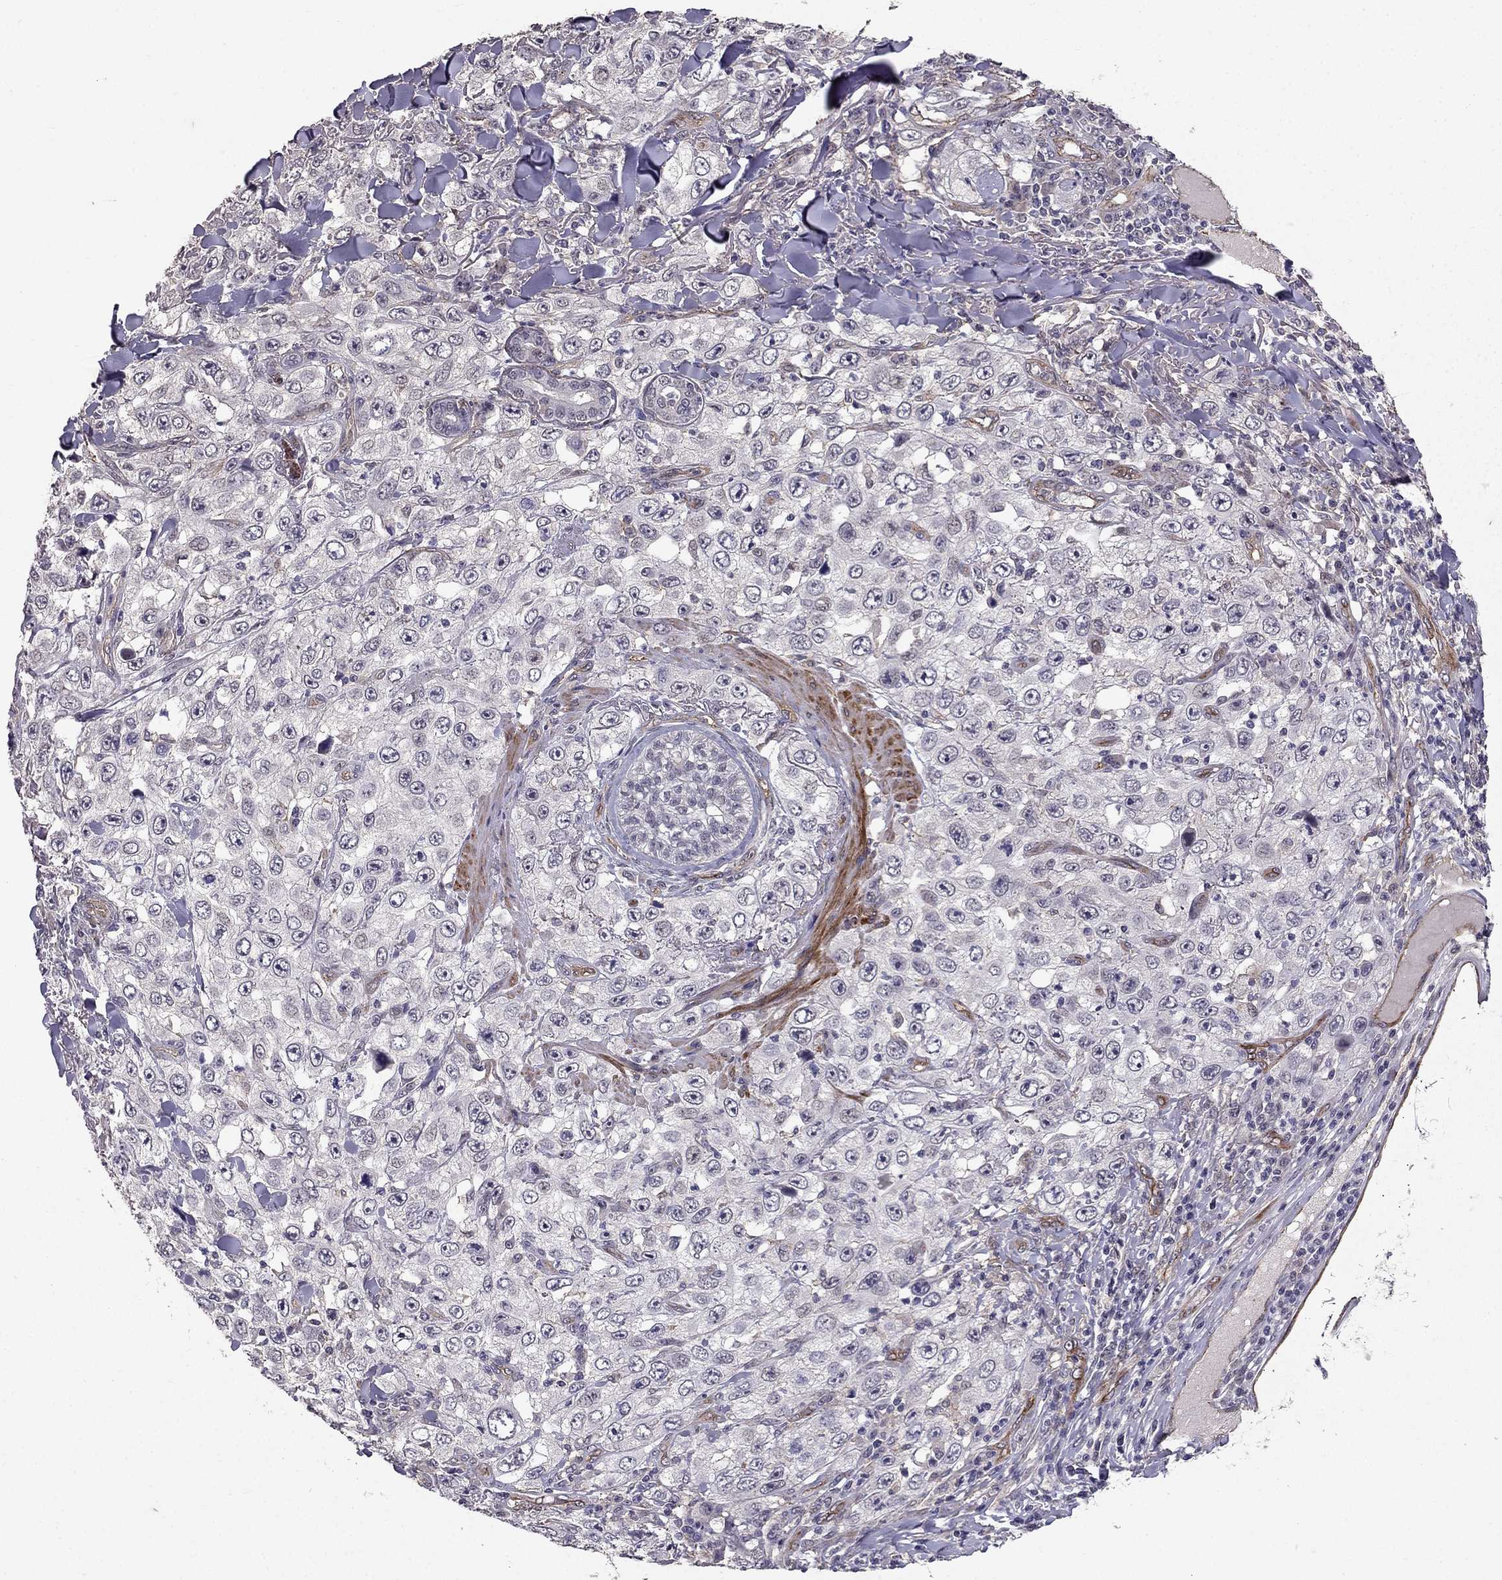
{"staining": {"intensity": "negative", "quantity": "none", "location": "none"}, "tissue": "skin cancer", "cell_type": "Tumor cells", "image_type": "cancer", "snomed": [{"axis": "morphology", "description": "Squamous cell carcinoma, NOS"}, {"axis": "topography", "description": "Skin"}], "caption": "A high-resolution image shows immunohistochemistry (IHC) staining of skin cancer (squamous cell carcinoma), which shows no significant staining in tumor cells.", "gene": "RASIP1", "patient": {"sex": "male", "age": 82}}